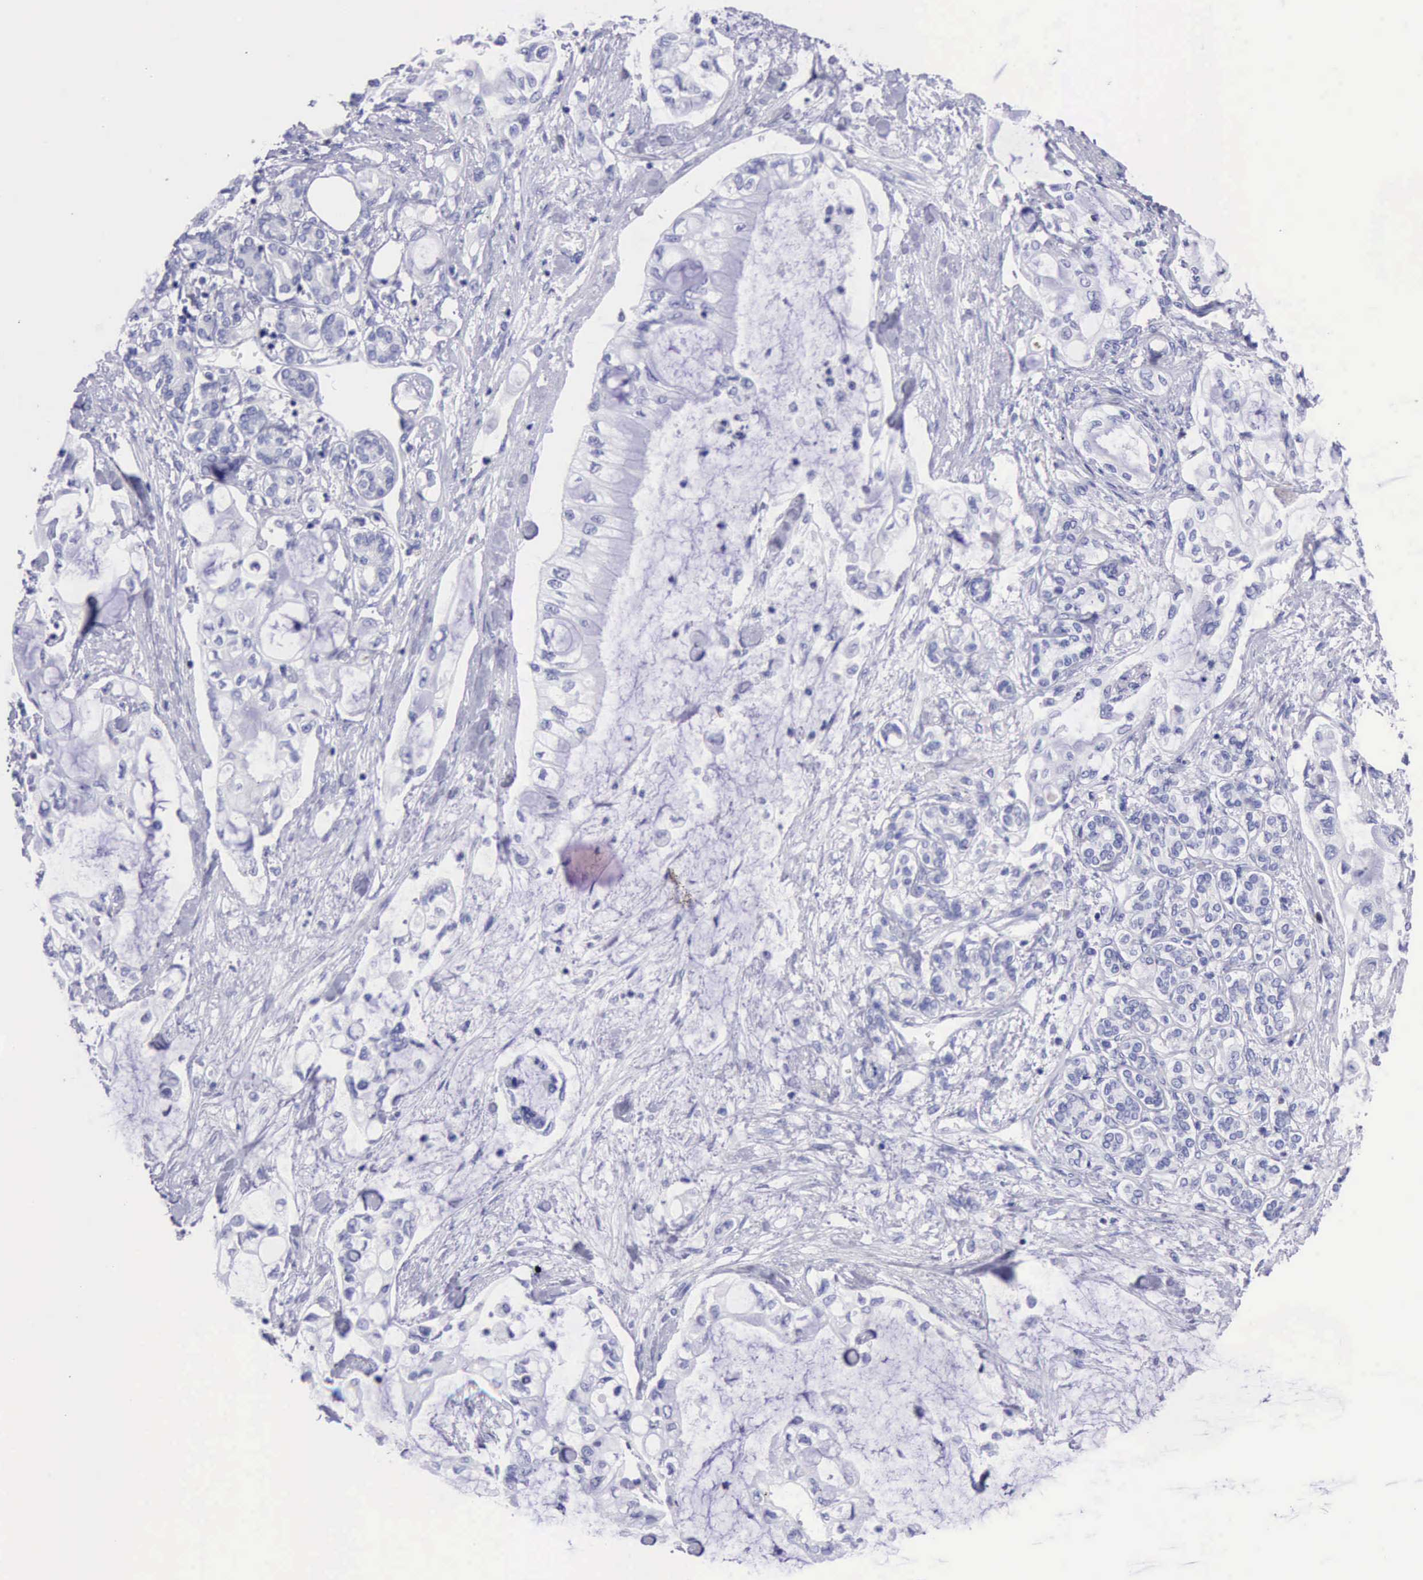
{"staining": {"intensity": "negative", "quantity": "none", "location": "none"}, "tissue": "pancreatic cancer", "cell_type": "Tumor cells", "image_type": "cancer", "snomed": [{"axis": "morphology", "description": "Adenocarcinoma, NOS"}, {"axis": "topography", "description": "Pancreas"}], "caption": "Human pancreatic adenocarcinoma stained for a protein using immunohistochemistry shows no expression in tumor cells.", "gene": "MCM2", "patient": {"sex": "female", "age": 70}}